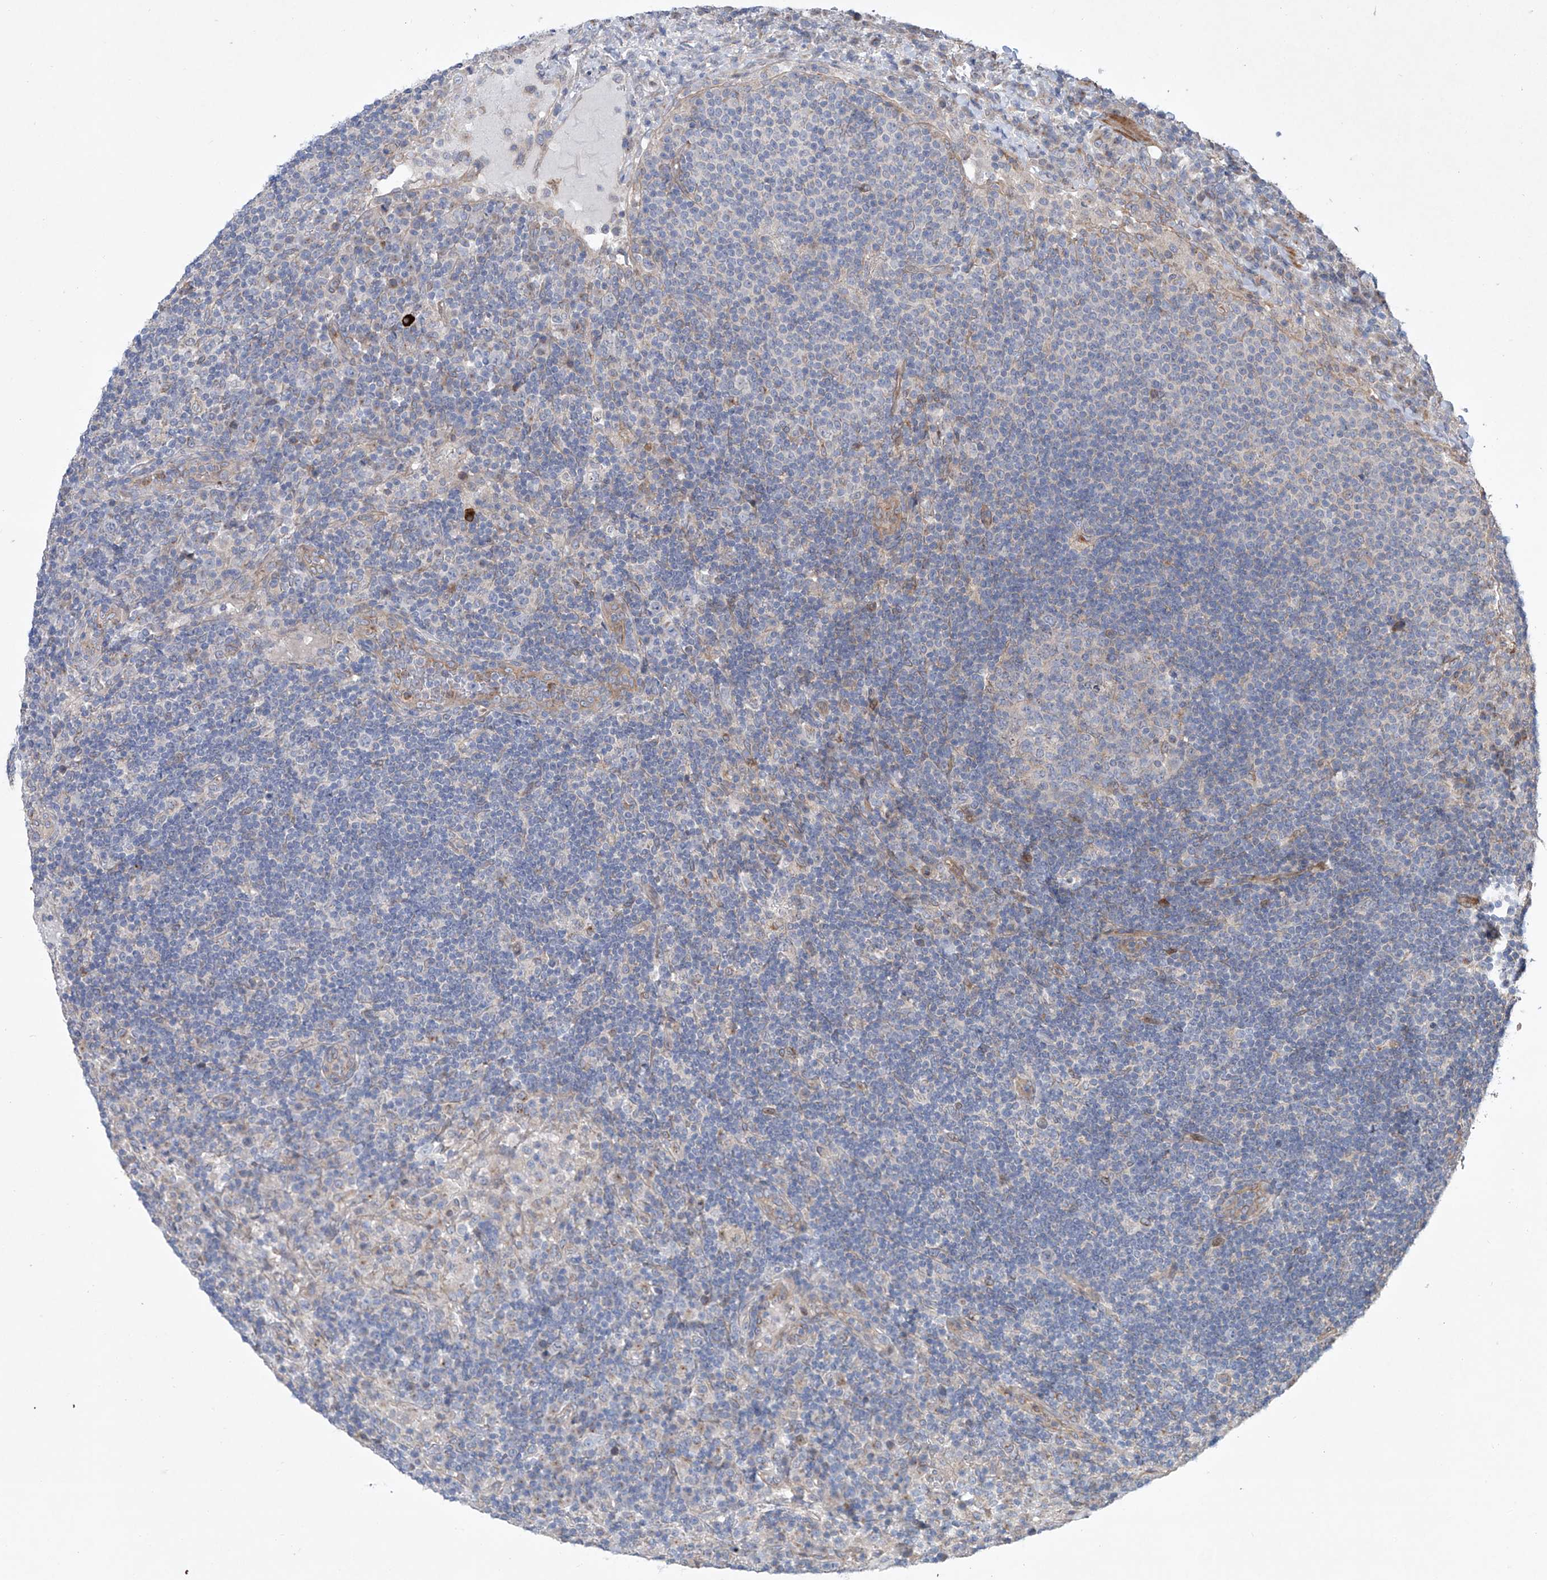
{"staining": {"intensity": "weak", "quantity": "25%-75%", "location": "cytoplasmic/membranous"}, "tissue": "lymph node", "cell_type": "Germinal center cells", "image_type": "normal", "snomed": [{"axis": "morphology", "description": "Normal tissue, NOS"}, {"axis": "topography", "description": "Lymph node"}], "caption": "Protein staining of unremarkable lymph node shows weak cytoplasmic/membranous expression in about 25%-75% of germinal center cells. (brown staining indicates protein expression, while blue staining denotes nuclei).", "gene": "KLC4", "patient": {"sex": "female", "age": 53}}